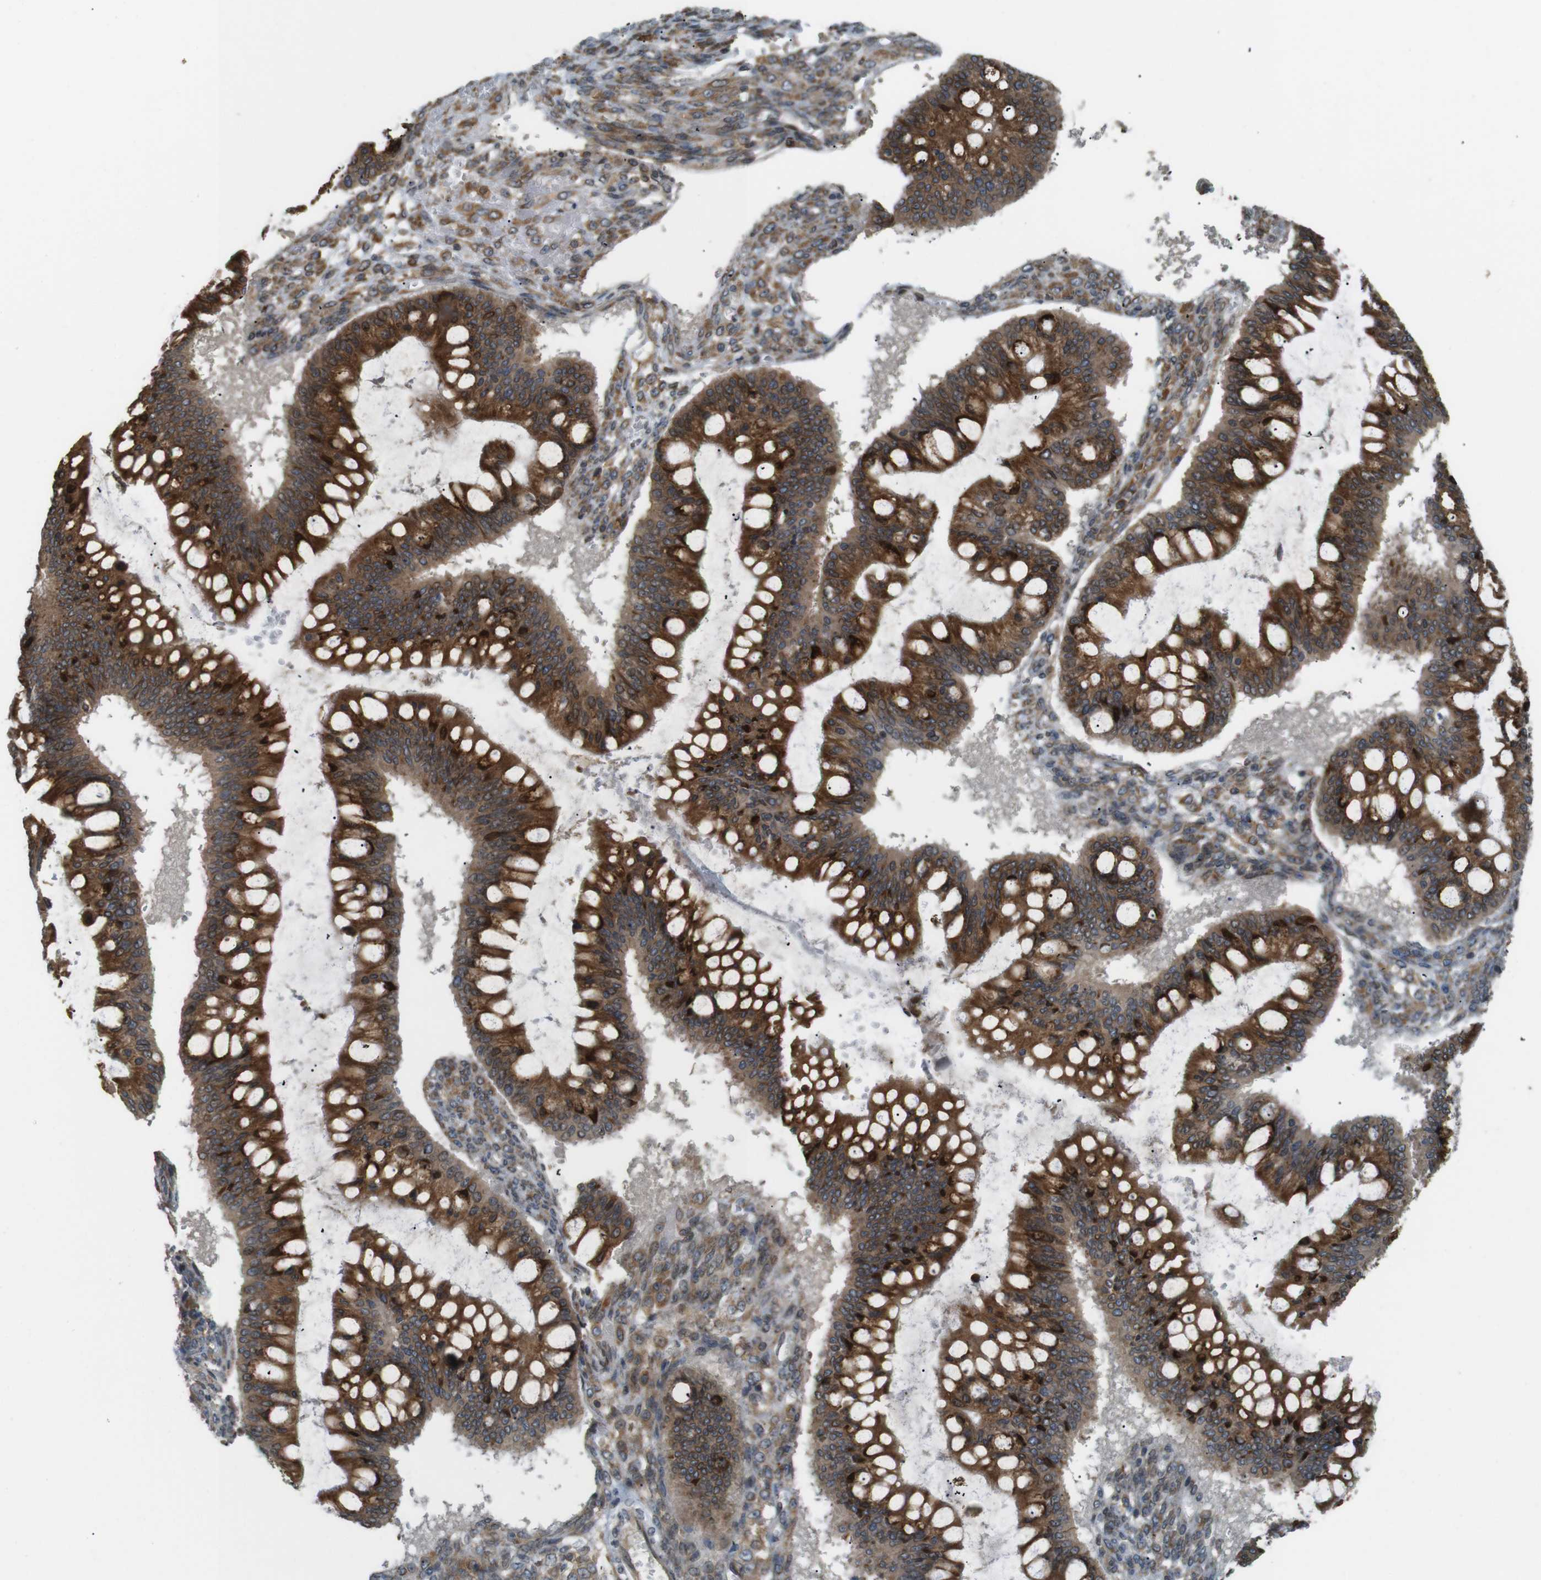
{"staining": {"intensity": "strong", "quantity": ">75%", "location": "cytoplasmic/membranous"}, "tissue": "ovarian cancer", "cell_type": "Tumor cells", "image_type": "cancer", "snomed": [{"axis": "morphology", "description": "Cystadenocarcinoma, mucinous, NOS"}, {"axis": "topography", "description": "Ovary"}], "caption": "This is an image of immunohistochemistry (IHC) staining of ovarian cancer, which shows strong expression in the cytoplasmic/membranous of tumor cells.", "gene": "TMED4", "patient": {"sex": "female", "age": 73}}